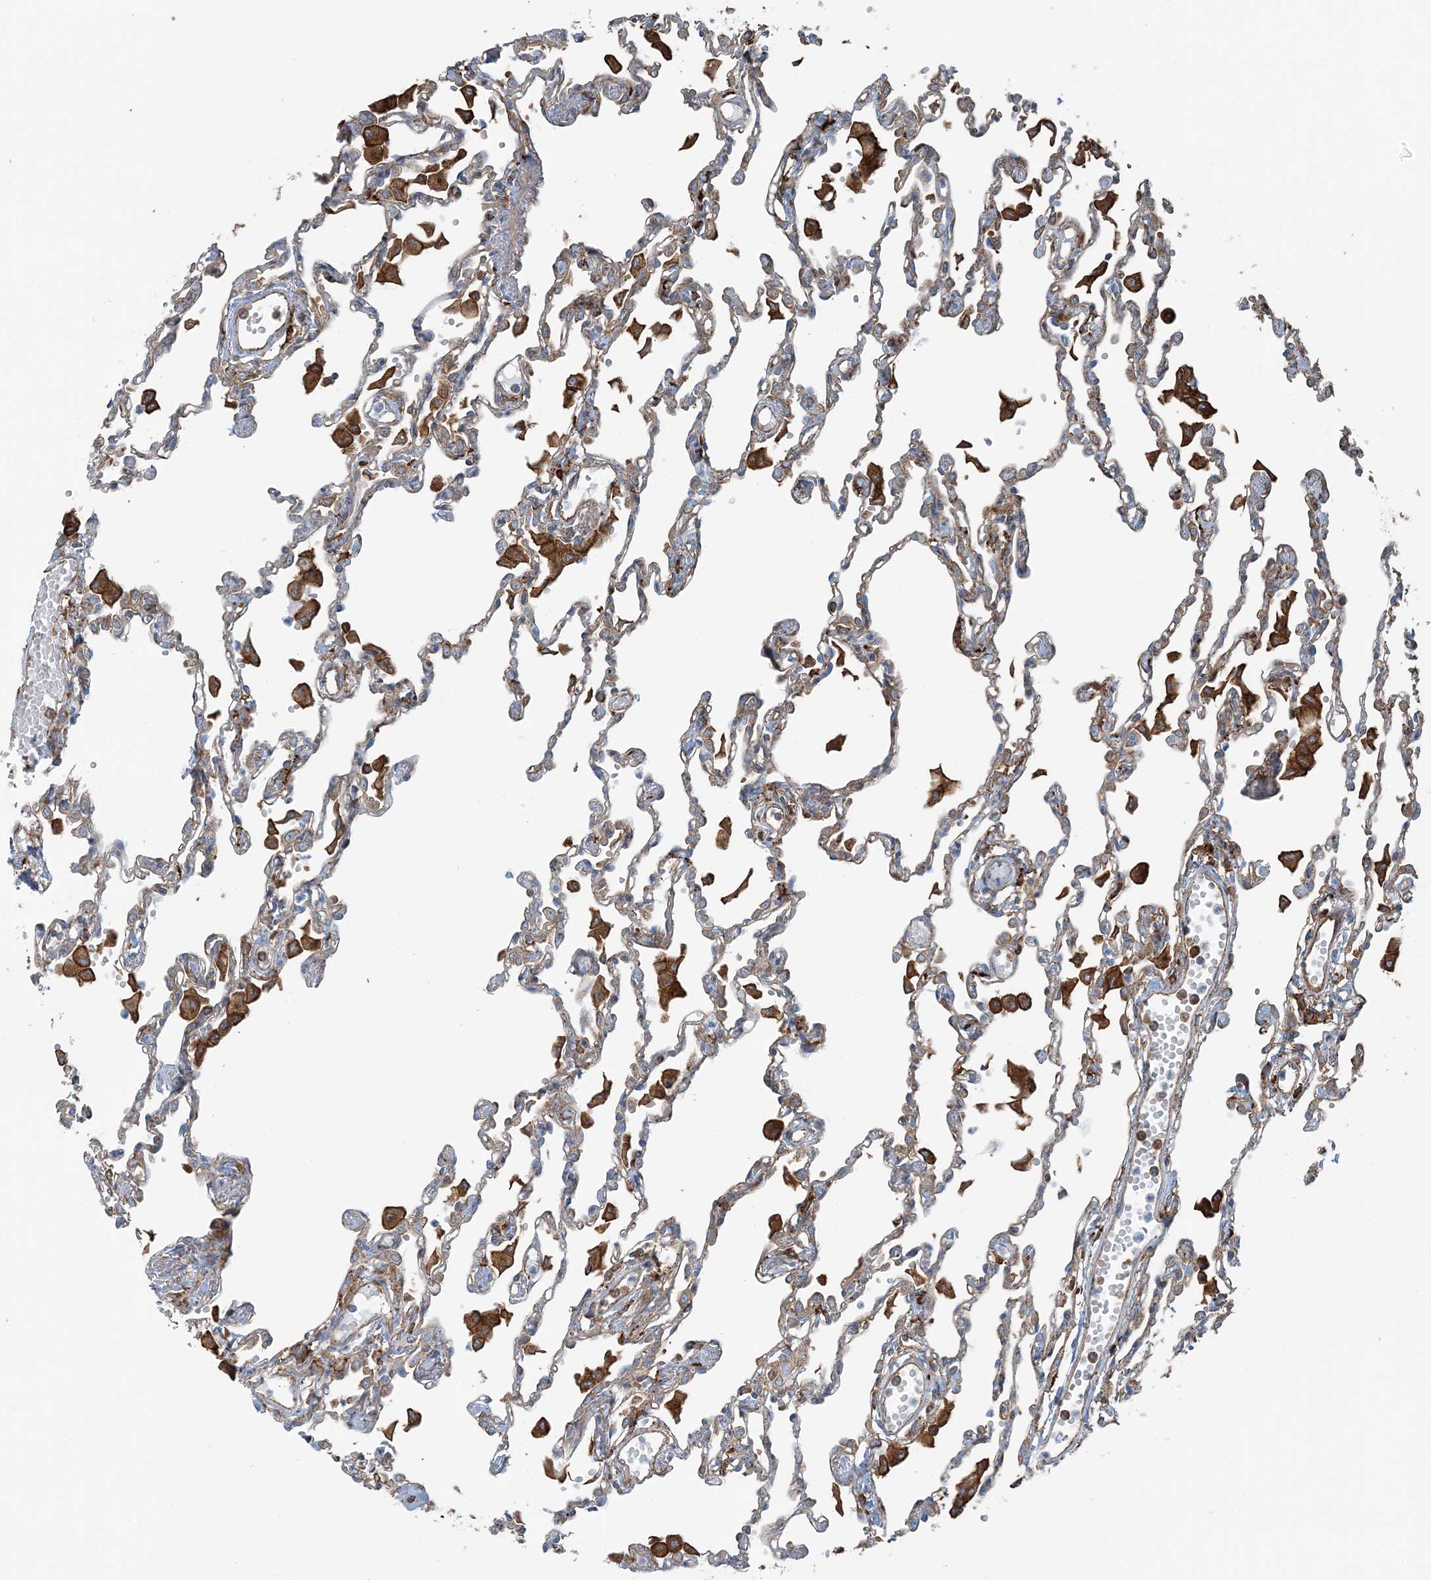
{"staining": {"intensity": "weak", "quantity": "25%-75%", "location": "cytoplasmic/membranous"}, "tissue": "lung", "cell_type": "Alveolar cells", "image_type": "normal", "snomed": [{"axis": "morphology", "description": "Normal tissue, NOS"}, {"axis": "topography", "description": "Bronchus"}, {"axis": "topography", "description": "Lung"}], "caption": "Protein analysis of unremarkable lung shows weak cytoplasmic/membranous expression in about 25%-75% of alveolar cells.", "gene": "SNX2", "patient": {"sex": "female", "age": 49}}